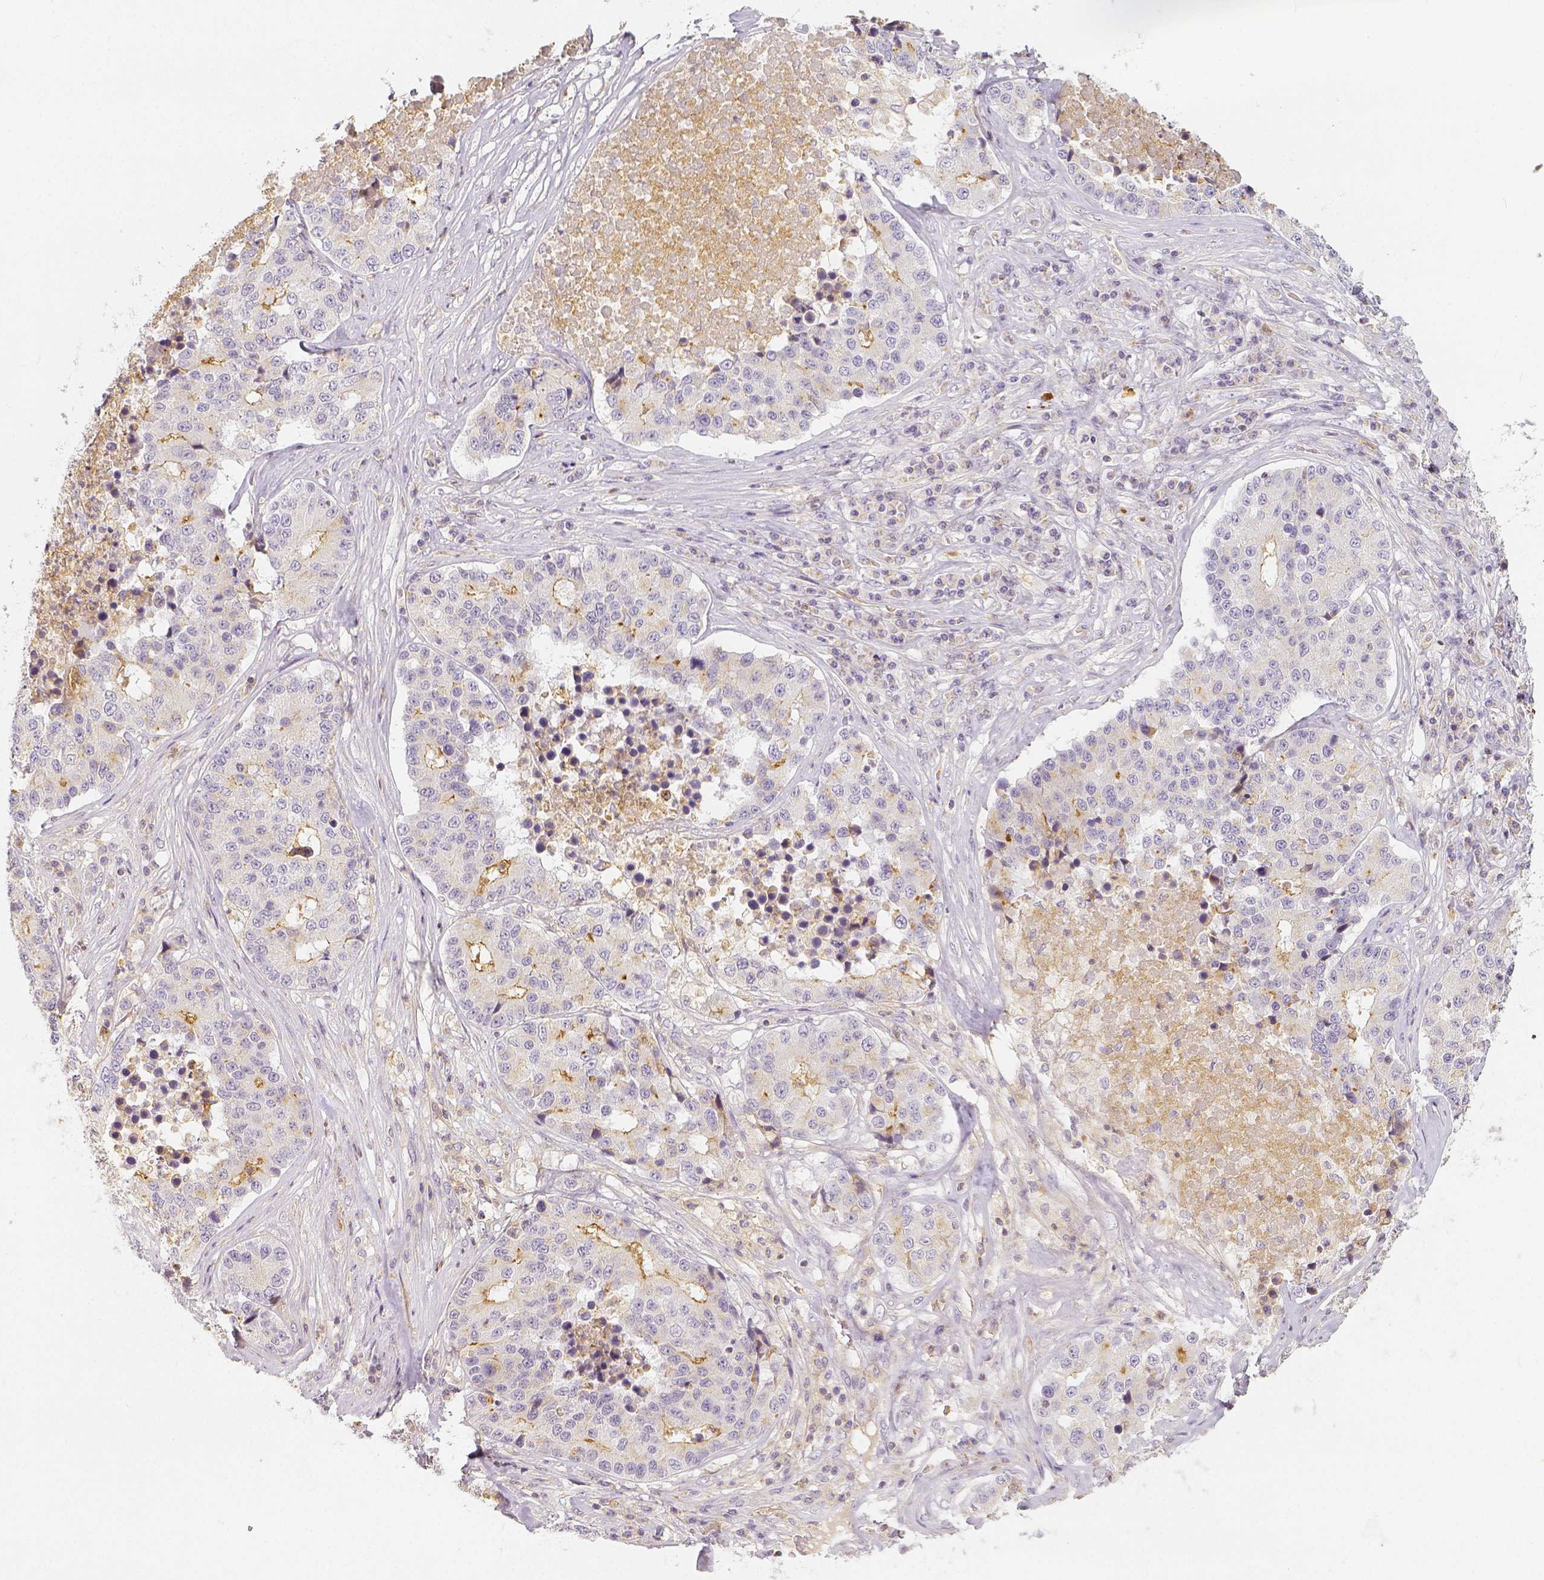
{"staining": {"intensity": "weak", "quantity": "25%-75%", "location": "cytoplasmic/membranous"}, "tissue": "stomach cancer", "cell_type": "Tumor cells", "image_type": "cancer", "snomed": [{"axis": "morphology", "description": "Adenocarcinoma, NOS"}, {"axis": "topography", "description": "Stomach"}], "caption": "Immunohistochemical staining of stomach cancer demonstrates low levels of weak cytoplasmic/membranous staining in about 25%-75% of tumor cells. (Brightfield microscopy of DAB IHC at high magnification).", "gene": "PTPRJ", "patient": {"sex": "male", "age": 71}}